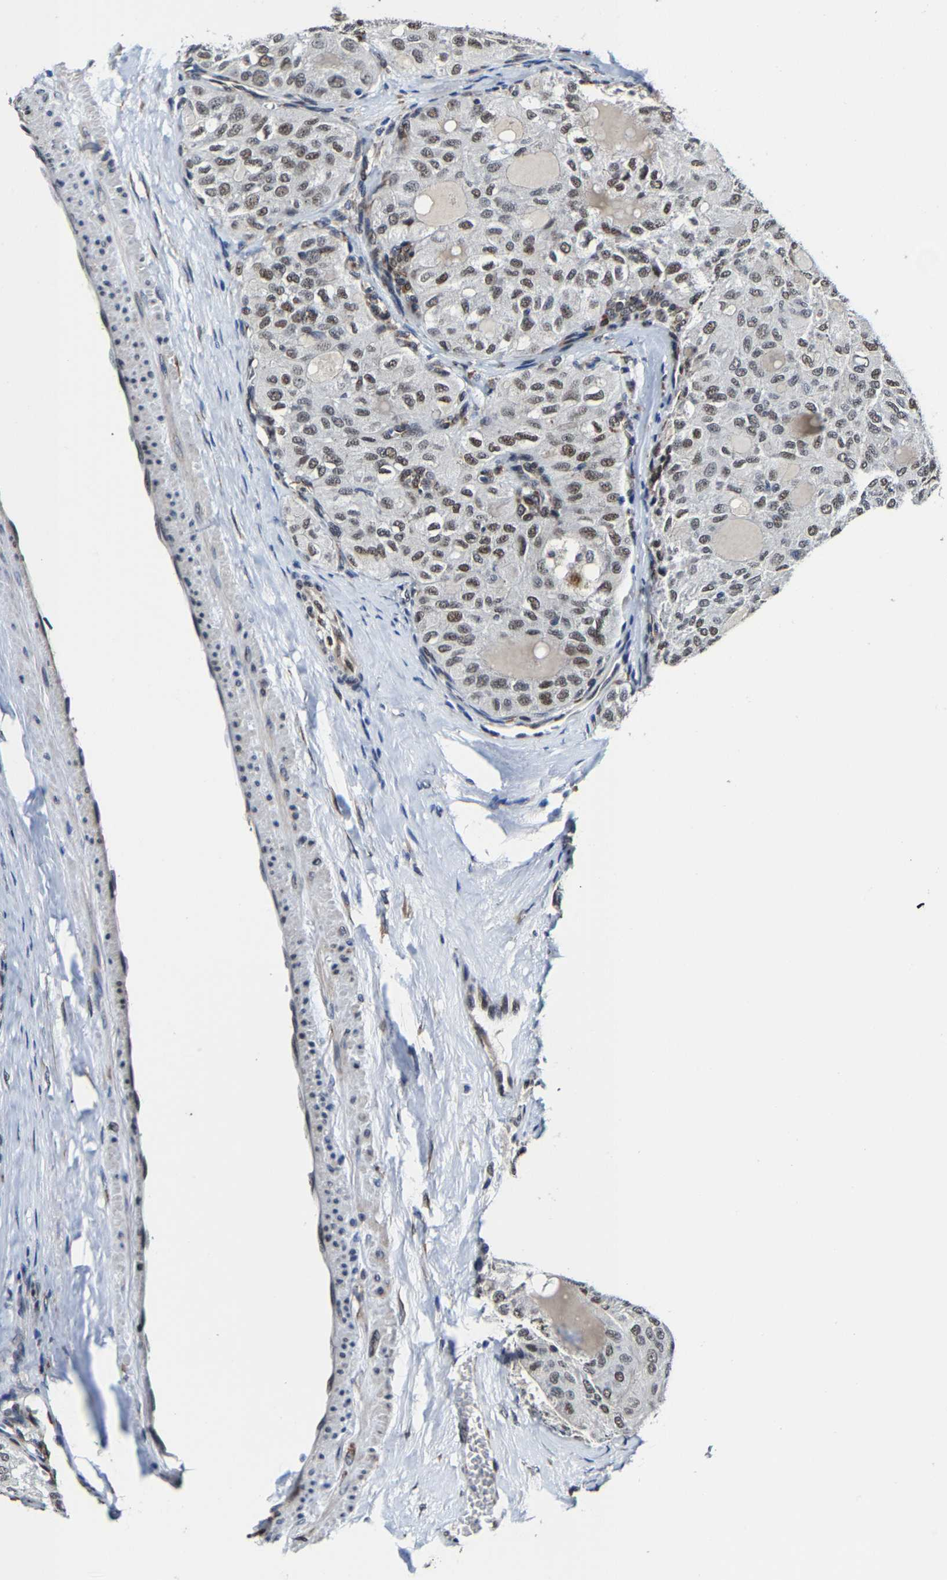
{"staining": {"intensity": "moderate", "quantity": "25%-75%", "location": "nuclear"}, "tissue": "thyroid cancer", "cell_type": "Tumor cells", "image_type": "cancer", "snomed": [{"axis": "morphology", "description": "Follicular adenoma carcinoma, NOS"}, {"axis": "topography", "description": "Thyroid gland"}], "caption": "Immunohistochemical staining of human thyroid follicular adenoma carcinoma shows medium levels of moderate nuclear positivity in approximately 25%-75% of tumor cells.", "gene": "METTL1", "patient": {"sex": "male", "age": 75}}